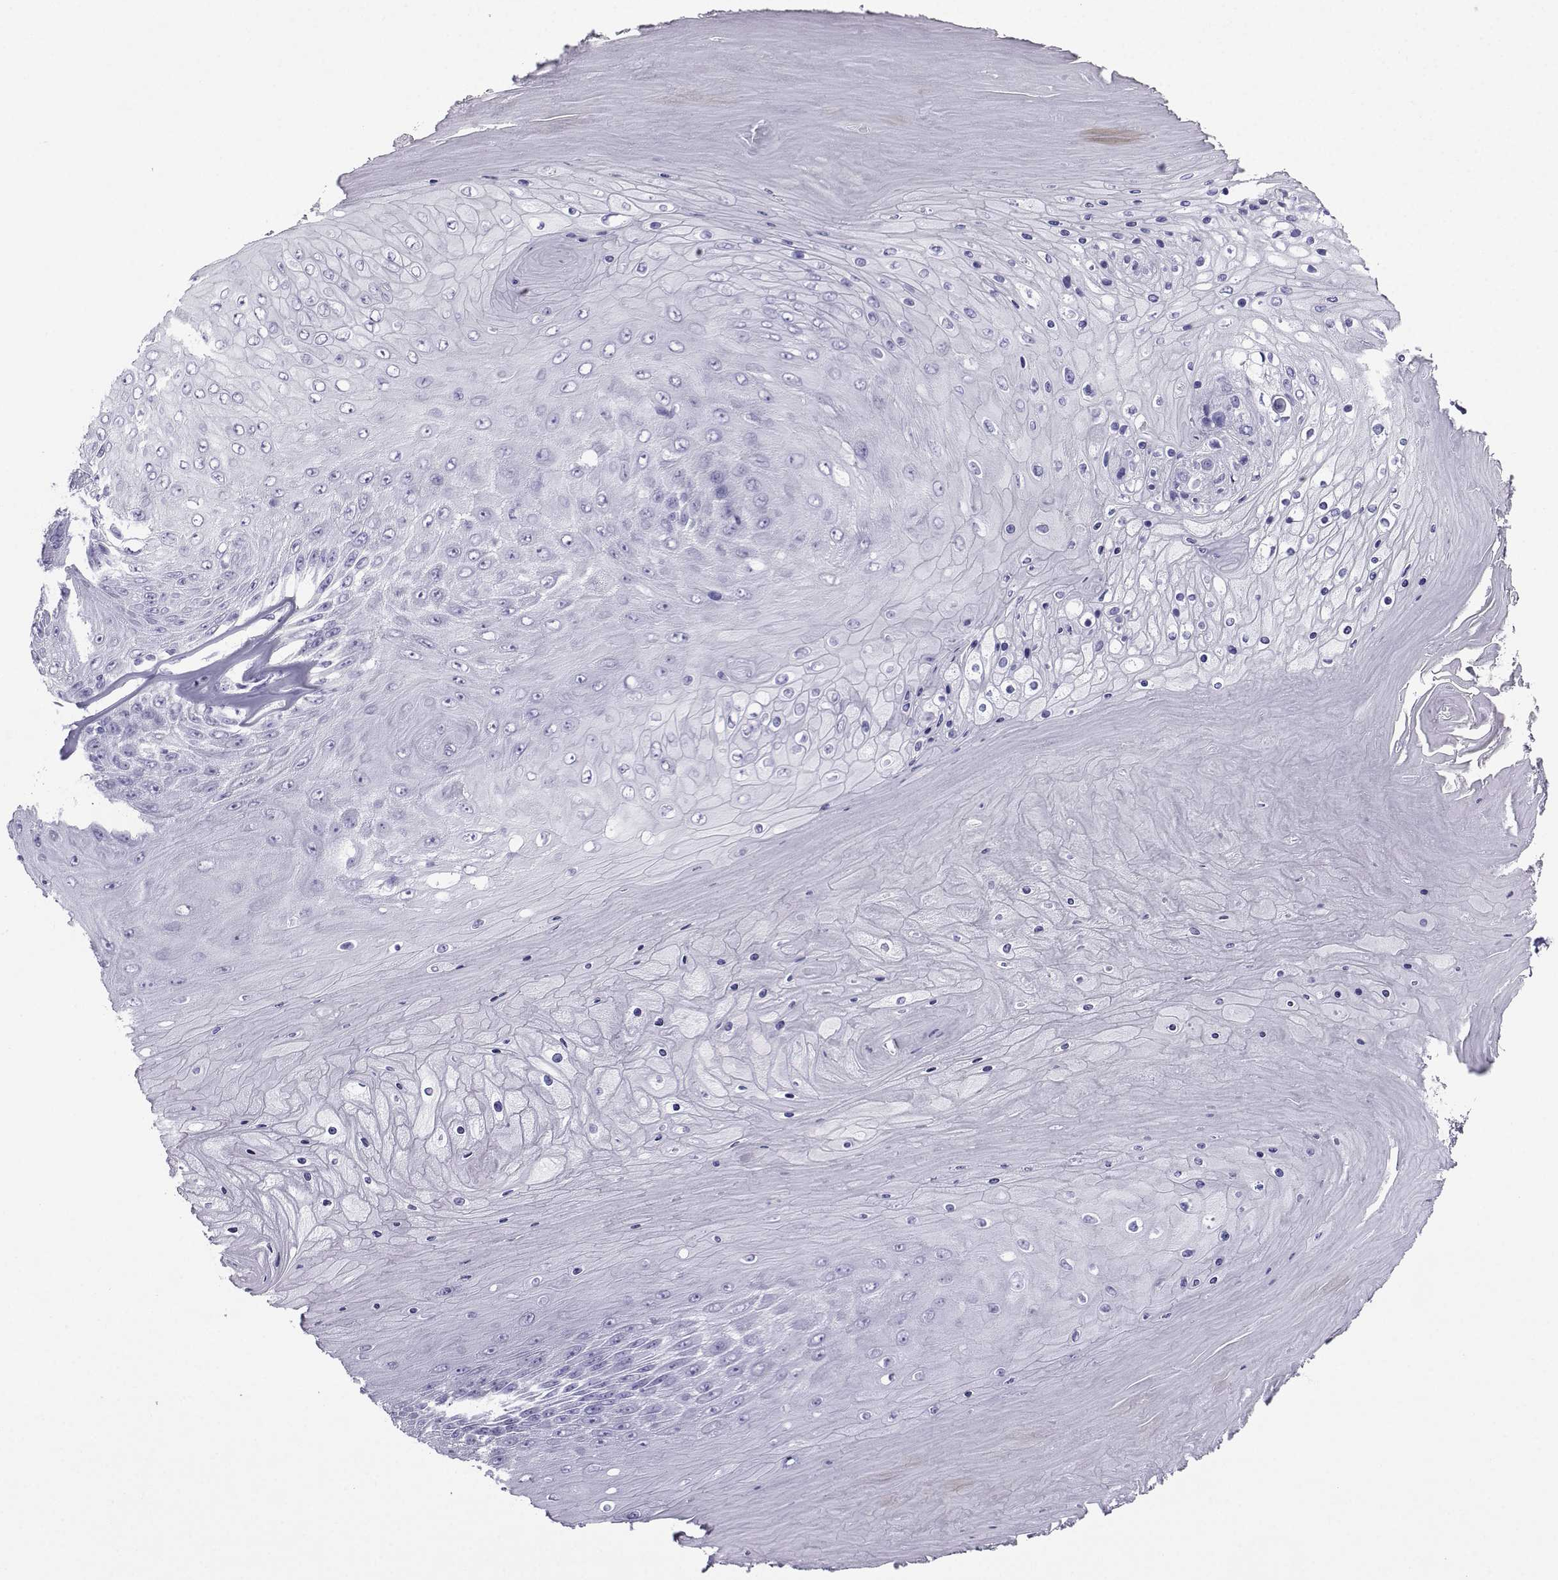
{"staining": {"intensity": "negative", "quantity": "none", "location": "none"}, "tissue": "skin cancer", "cell_type": "Tumor cells", "image_type": "cancer", "snomed": [{"axis": "morphology", "description": "Squamous cell carcinoma, NOS"}, {"axis": "topography", "description": "Skin"}], "caption": "Immunohistochemistry (IHC) micrograph of neoplastic tissue: squamous cell carcinoma (skin) stained with DAB (3,3'-diaminobenzidine) shows no significant protein staining in tumor cells.", "gene": "CRYBB1", "patient": {"sex": "male", "age": 62}}